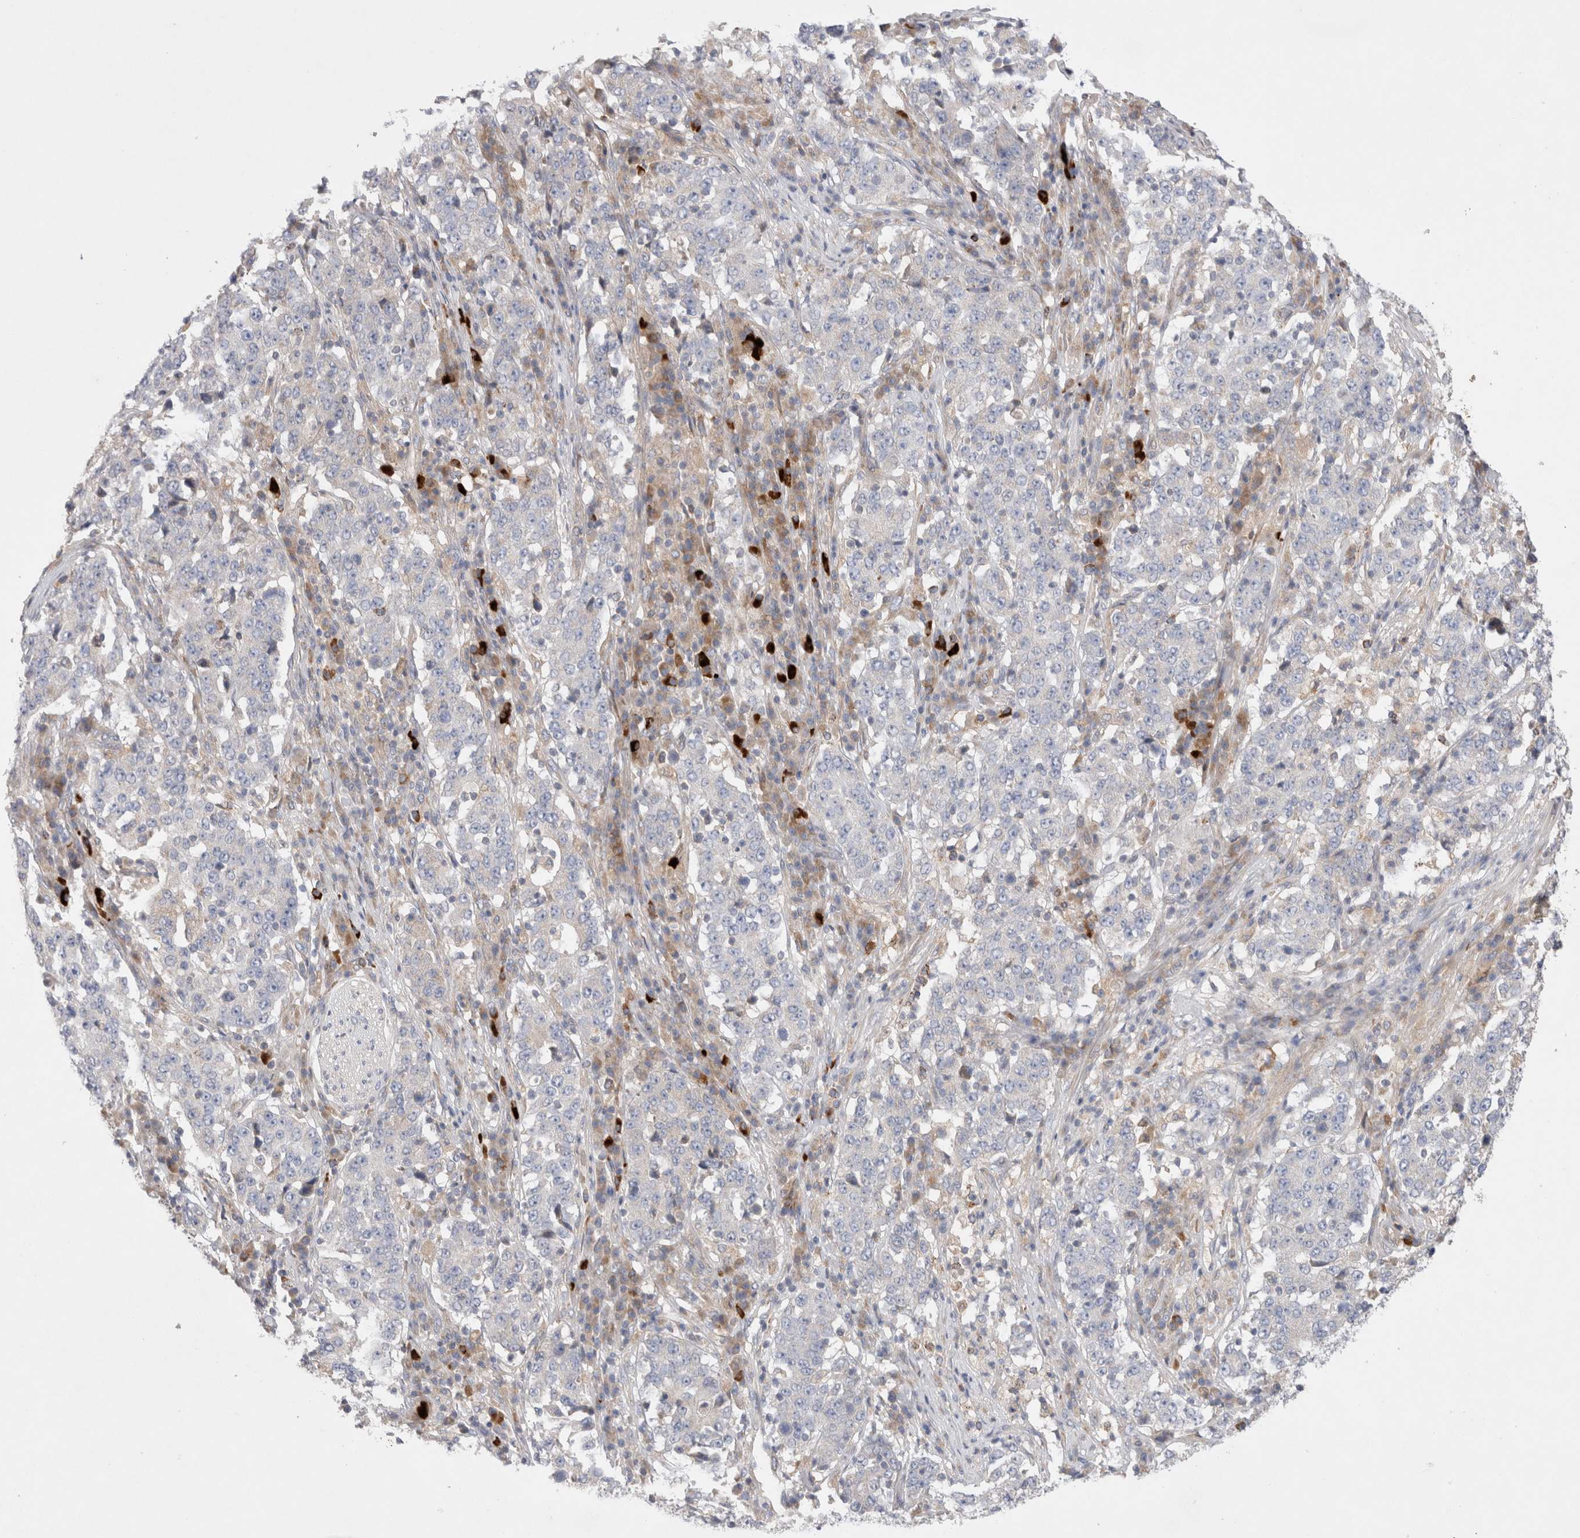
{"staining": {"intensity": "negative", "quantity": "none", "location": "none"}, "tissue": "stomach cancer", "cell_type": "Tumor cells", "image_type": "cancer", "snomed": [{"axis": "morphology", "description": "Adenocarcinoma, NOS"}, {"axis": "topography", "description": "Stomach"}], "caption": "Stomach cancer was stained to show a protein in brown. There is no significant staining in tumor cells. (Stains: DAB immunohistochemistry with hematoxylin counter stain, Microscopy: brightfield microscopy at high magnification).", "gene": "TBC1D16", "patient": {"sex": "male", "age": 59}}